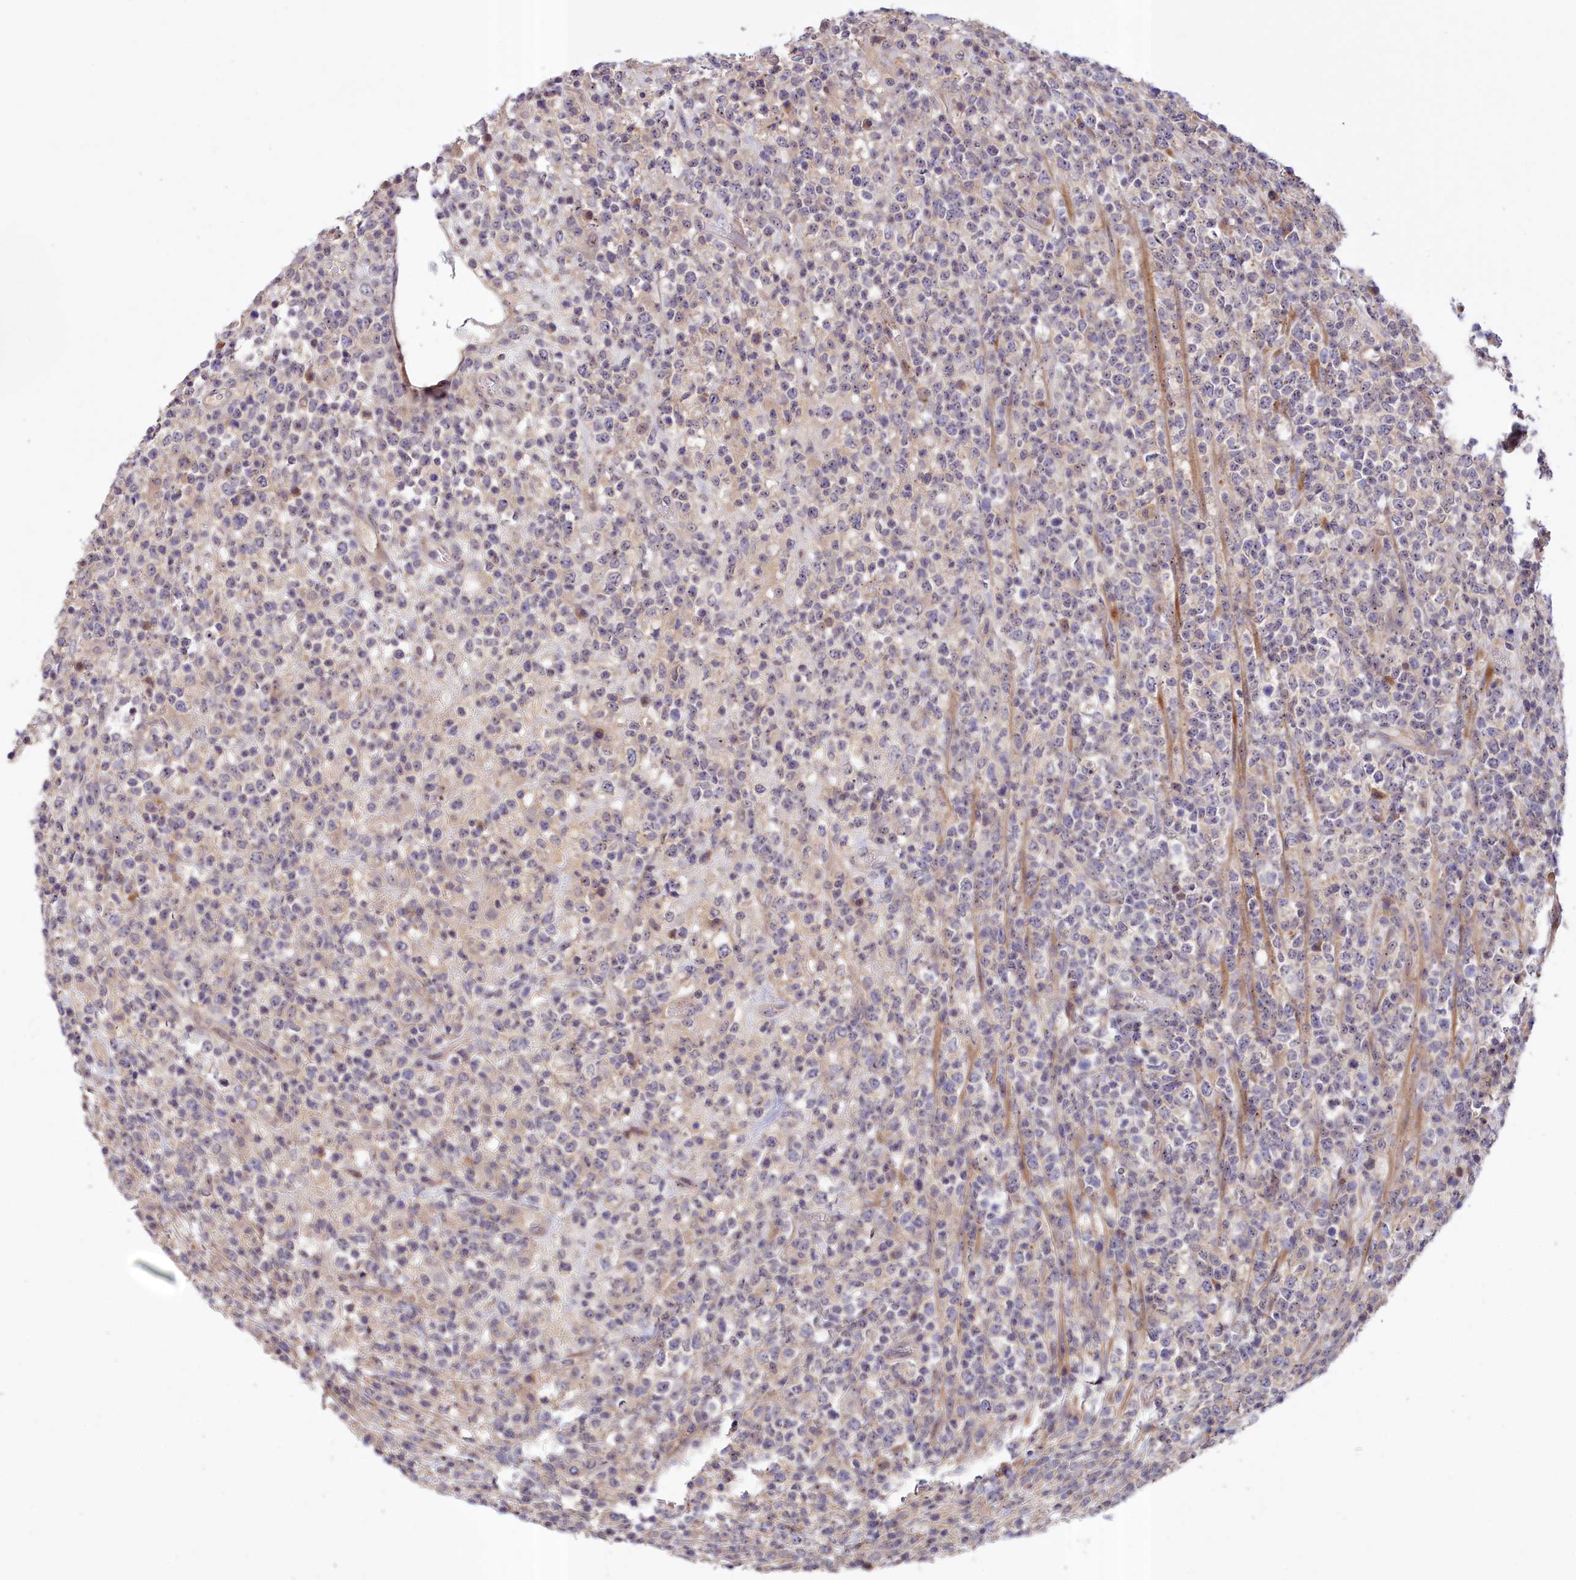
{"staining": {"intensity": "weak", "quantity": "<25%", "location": "nuclear"}, "tissue": "lymphoma", "cell_type": "Tumor cells", "image_type": "cancer", "snomed": [{"axis": "morphology", "description": "Malignant lymphoma, non-Hodgkin's type, High grade"}, {"axis": "topography", "description": "Colon"}], "caption": "This is a image of IHC staining of malignant lymphoma, non-Hodgkin's type (high-grade), which shows no staining in tumor cells.", "gene": "NEURL4", "patient": {"sex": "female", "age": 53}}